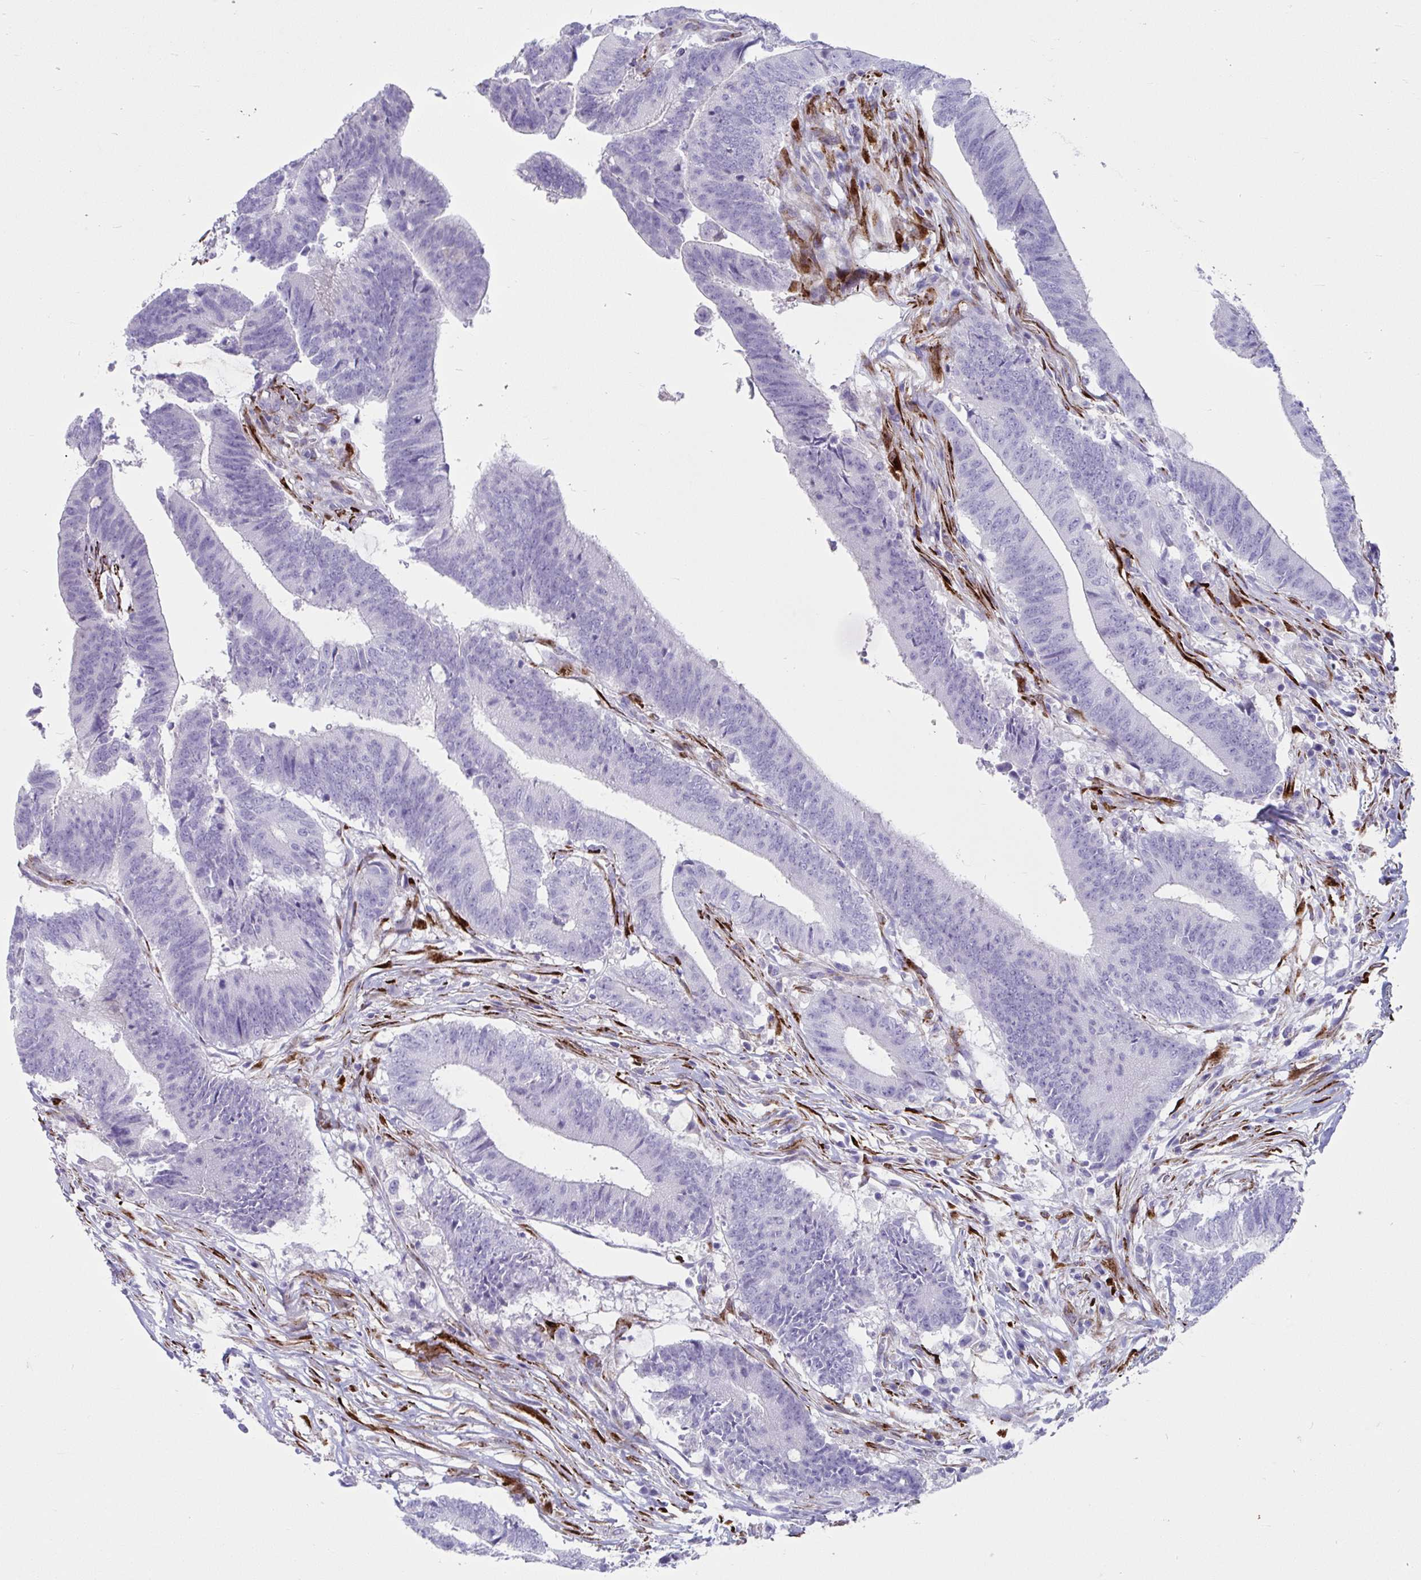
{"staining": {"intensity": "negative", "quantity": "none", "location": "none"}, "tissue": "colorectal cancer", "cell_type": "Tumor cells", "image_type": "cancer", "snomed": [{"axis": "morphology", "description": "Adenocarcinoma, NOS"}, {"axis": "topography", "description": "Colon"}], "caption": "A high-resolution image shows immunohistochemistry staining of colorectal cancer, which reveals no significant positivity in tumor cells.", "gene": "GRXCR2", "patient": {"sex": "female", "age": 43}}